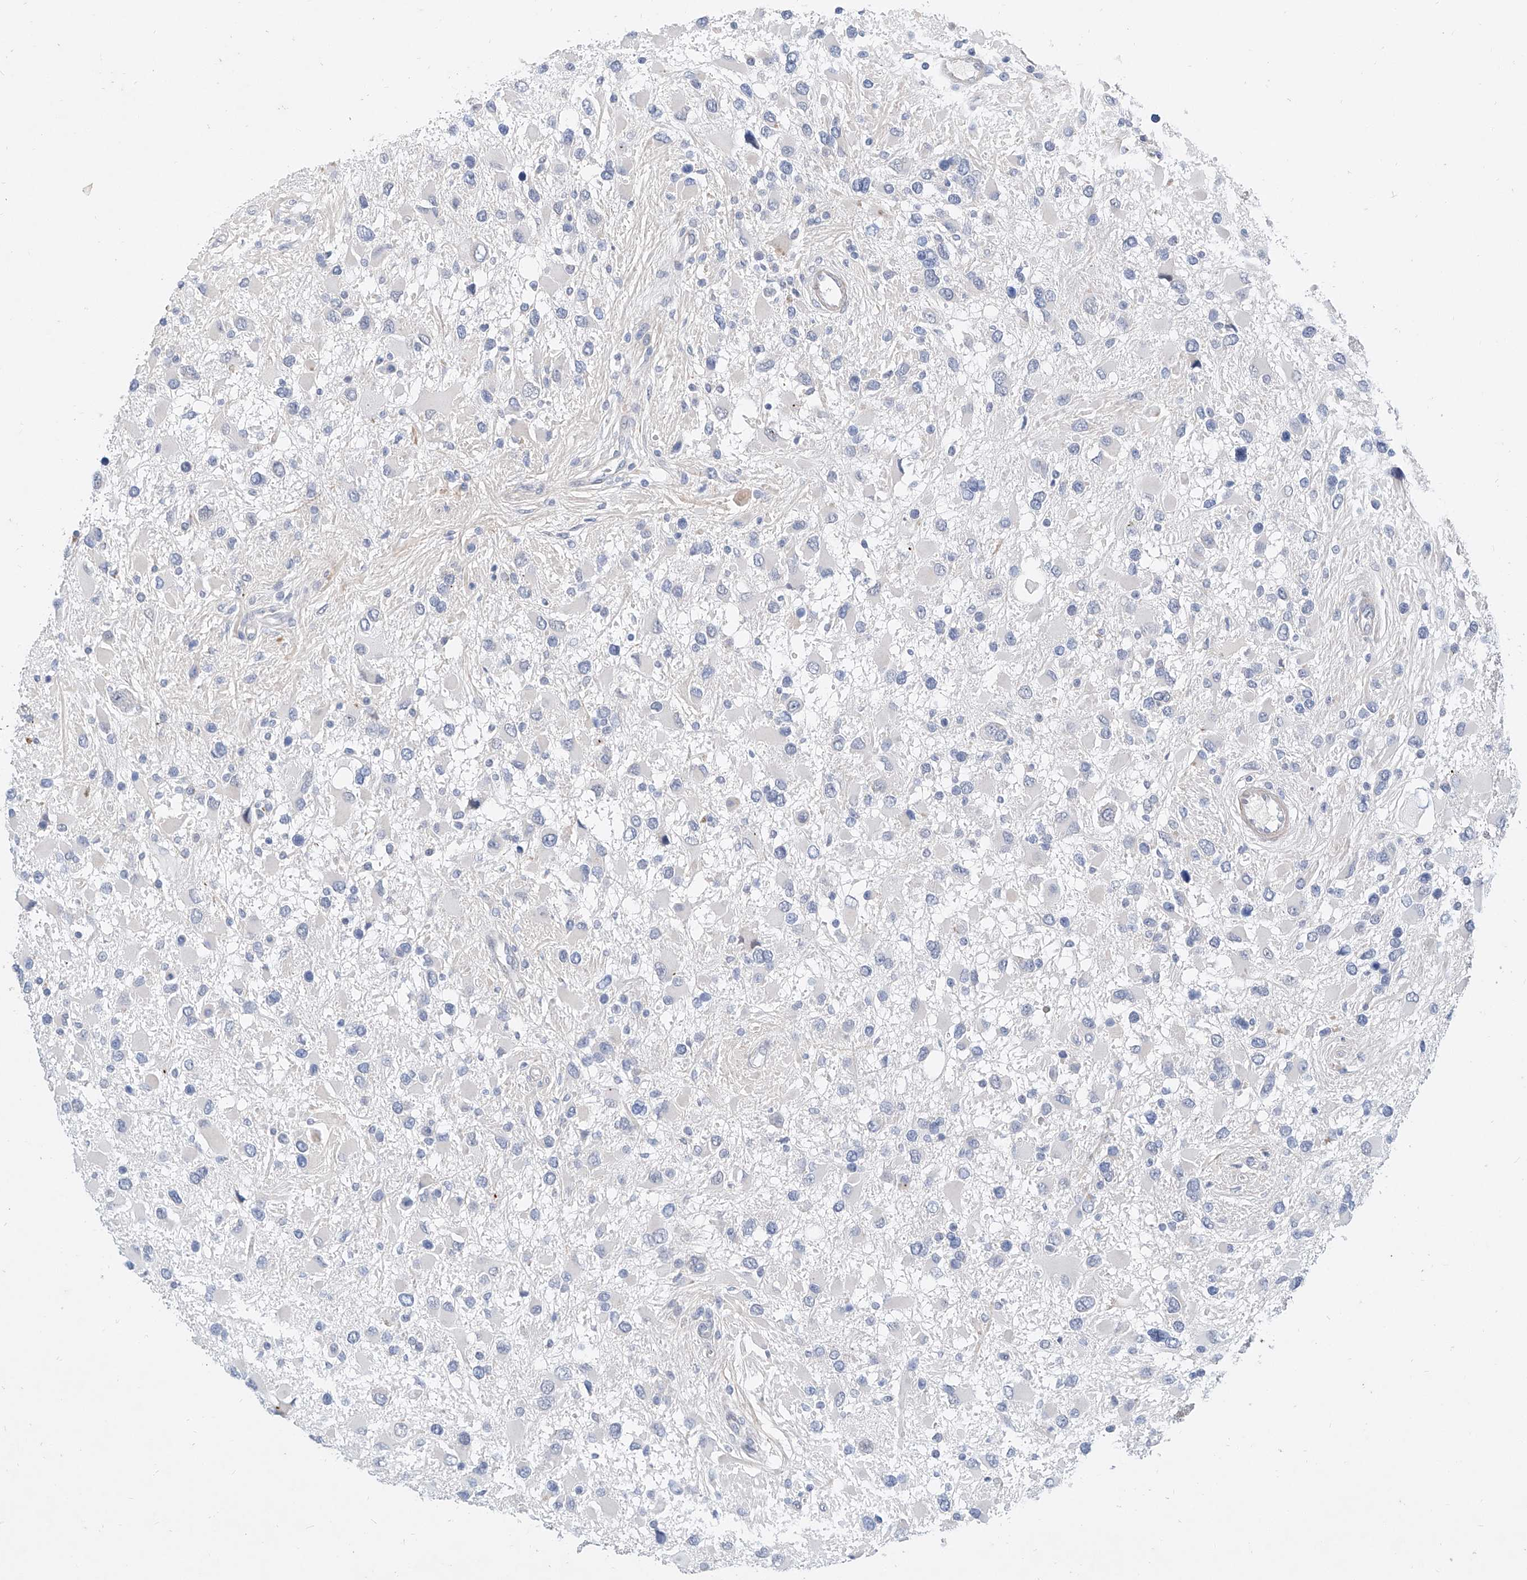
{"staining": {"intensity": "negative", "quantity": "none", "location": "none"}, "tissue": "glioma", "cell_type": "Tumor cells", "image_type": "cancer", "snomed": [{"axis": "morphology", "description": "Glioma, malignant, High grade"}, {"axis": "topography", "description": "Brain"}], "caption": "IHC micrograph of glioma stained for a protein (brown), which exhibits no positivity in tumor cells.", "gene": "BPTF", "patient": {"sex": "male", "age": 53}}